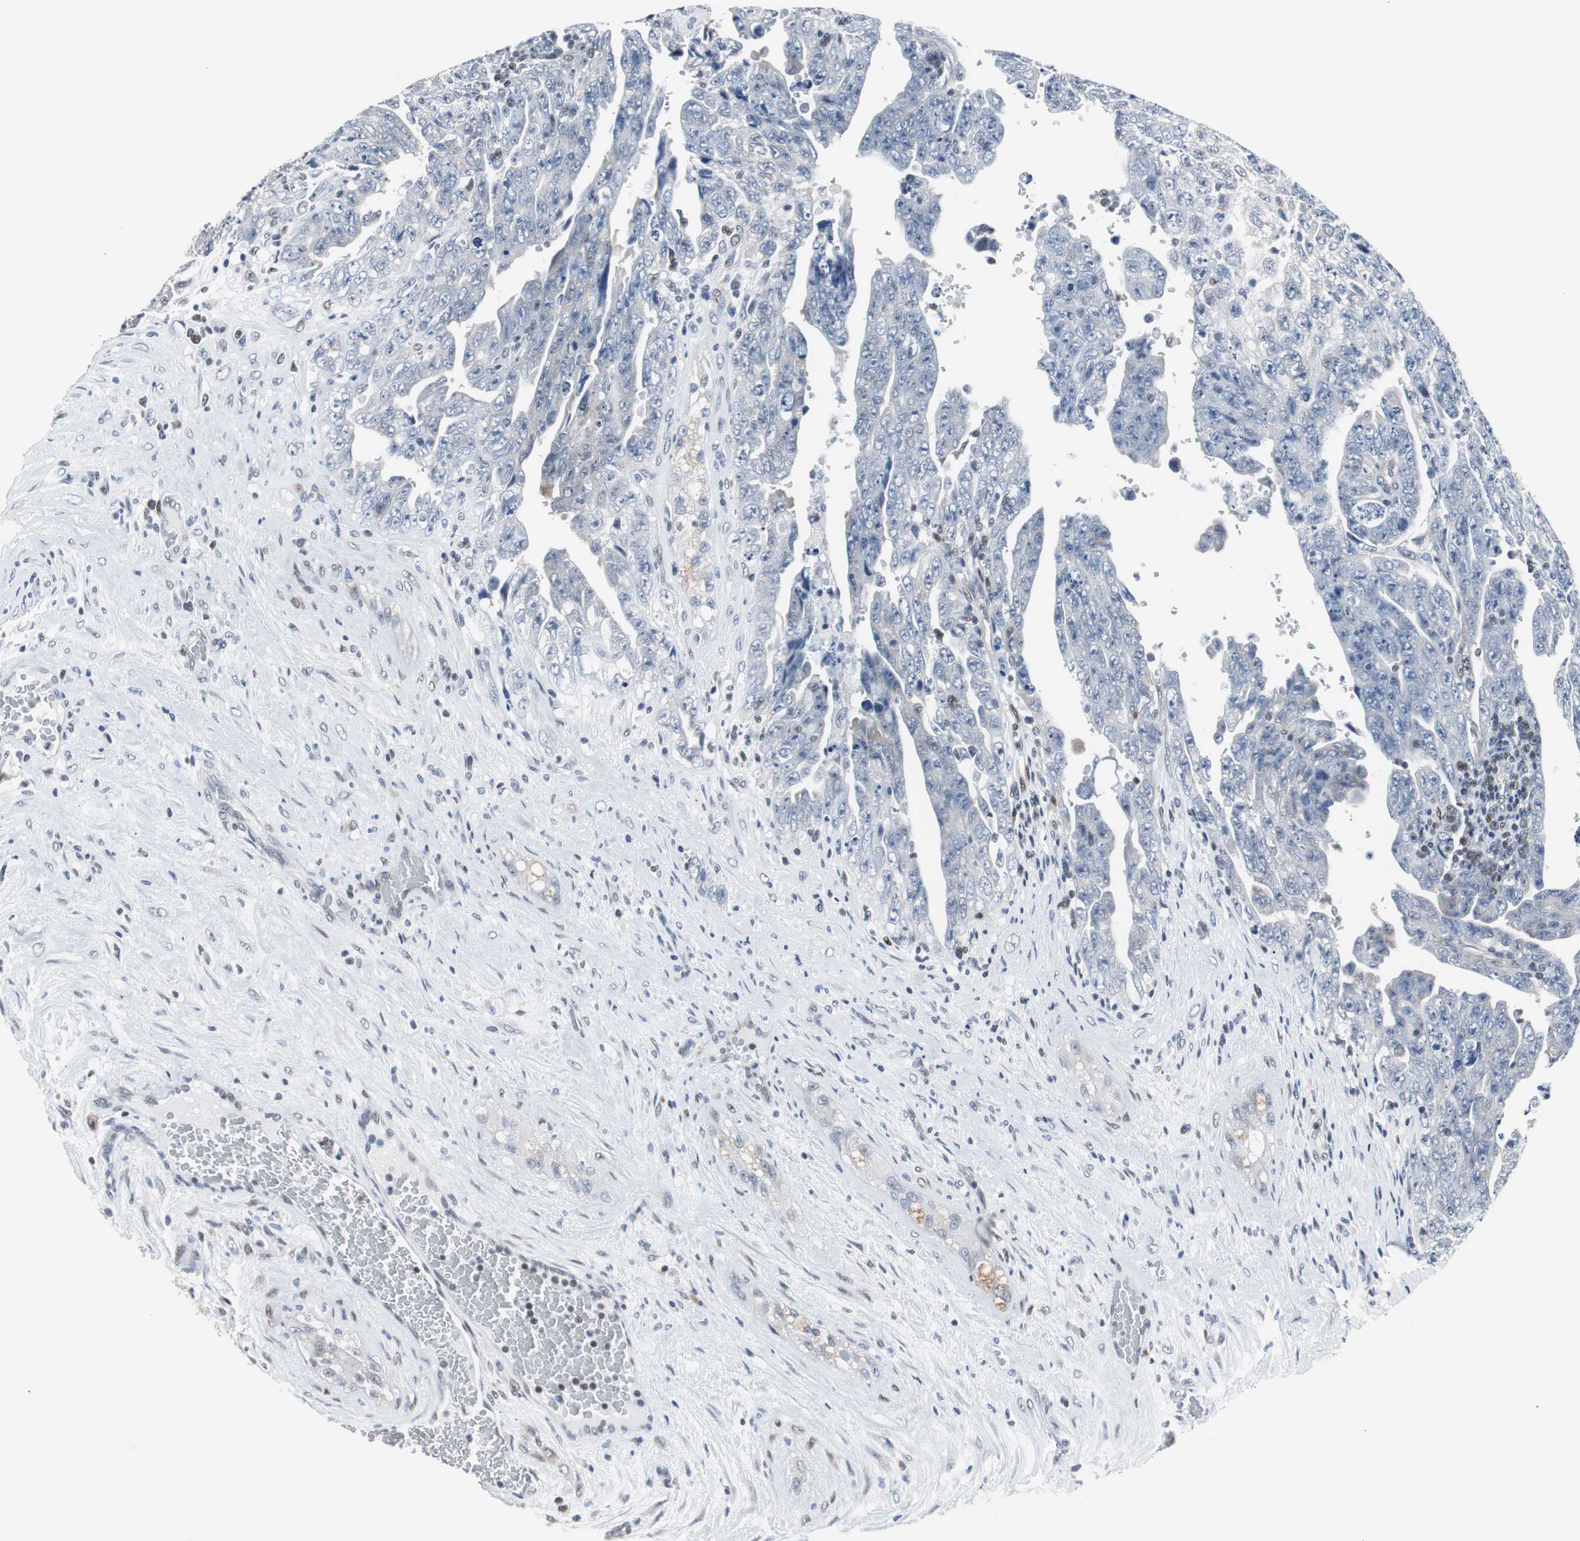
{"staining": {"intensity": "negative", "quantity": "none", "location": "none"}, "tissue": "testis cancer", "cell_type": "Tumor cells", "image_type": "cancer", "snomed": [{"axis": "morphology", "description": "Carcinoma, Embryonal, NOS"}, {"axis": "topography", "description": "Testis"}], "caption": "DAB (3,3'-diaminobenzidine) immunohistochemical staining of human testis cancer displays no significant staining in tumor cells. Brightfield microscopy of immunohistochemistry stained with DAB (3,3'-diaminobenzidine) (brown) and hematoxylin (blue), captured at high magnification.", "gene": "ZHX2", "patient": {"sex": "male", "age": 28}}